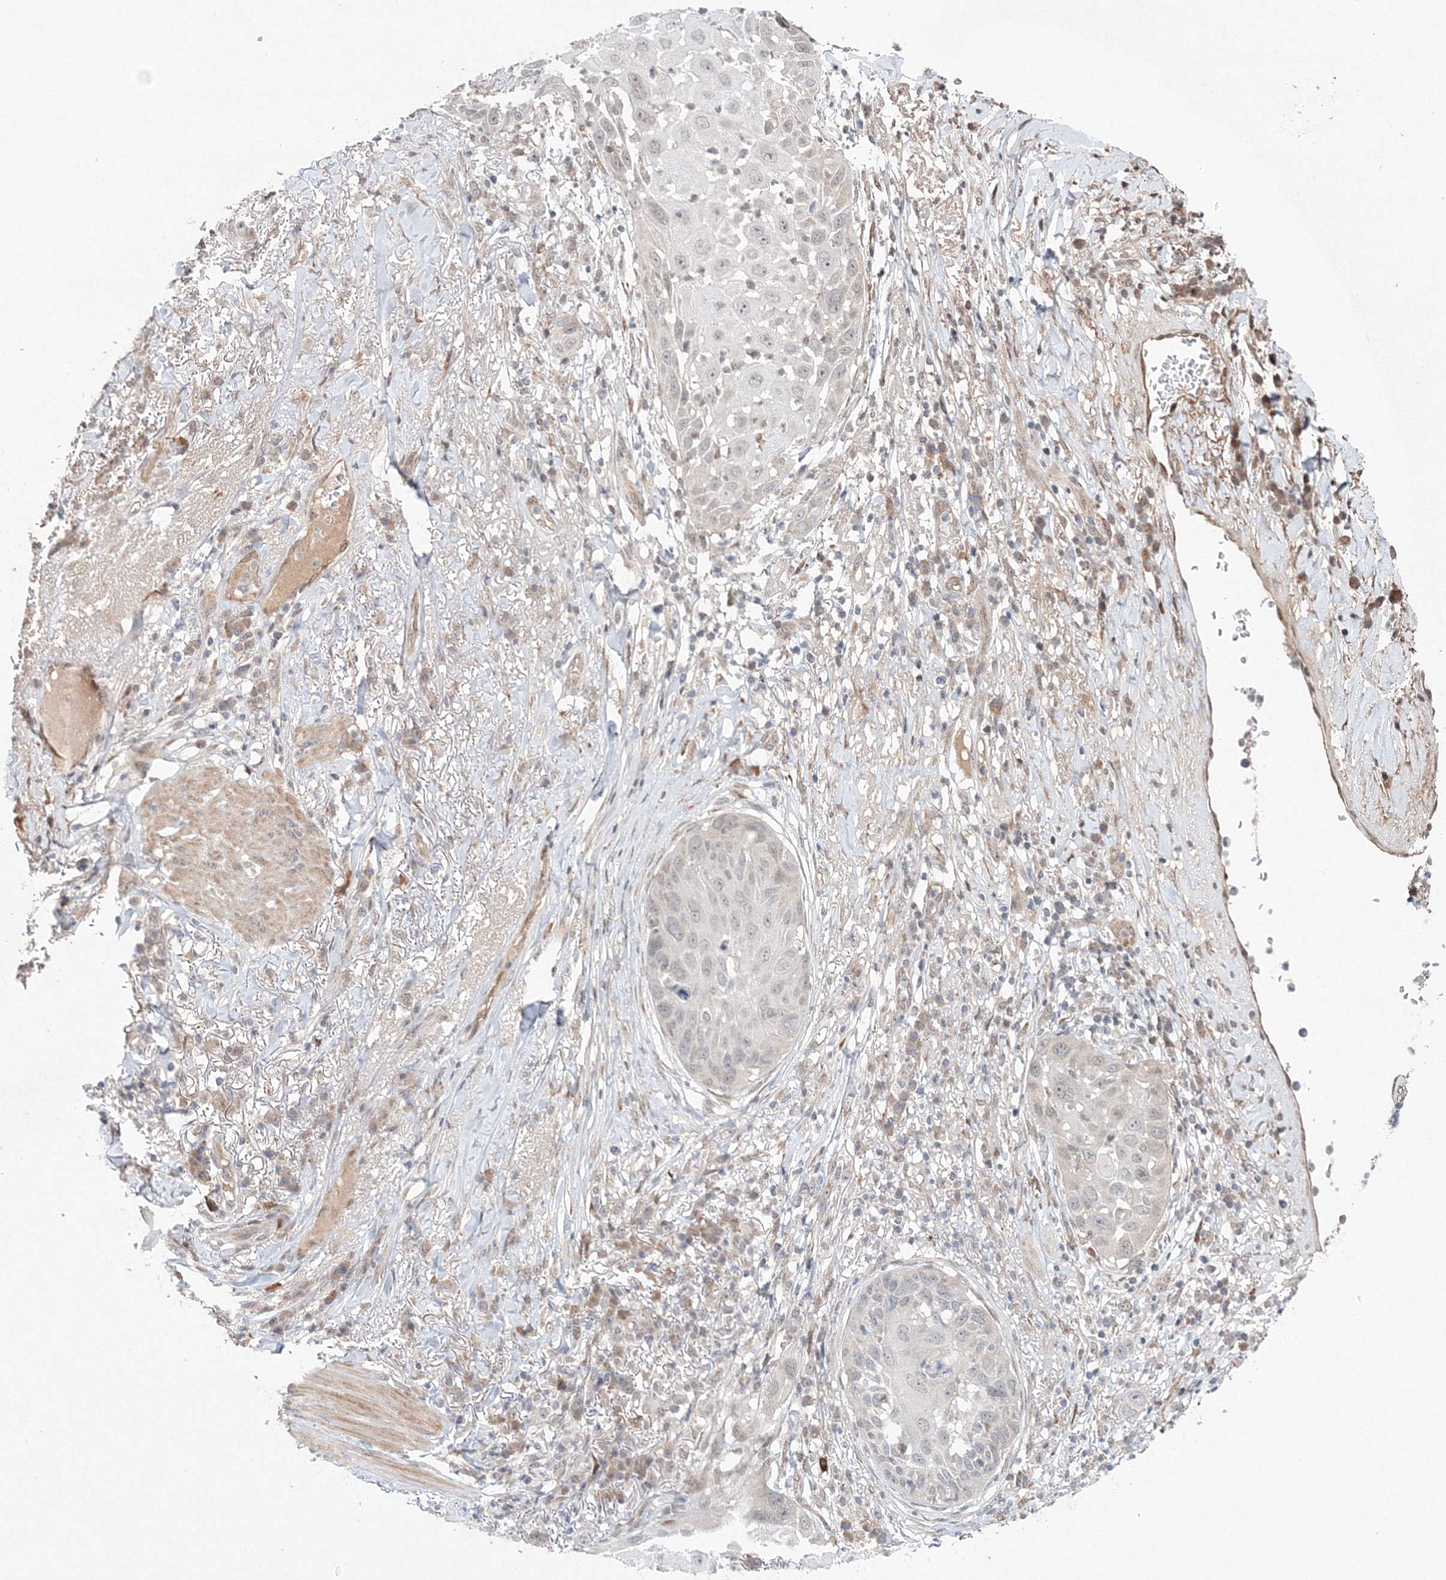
{"staining": {"intensity": "negative", "quantity": "none", "location": "none"}, "tissue": "skin cancer", "cell_type": "Tumor cells", "image_type": "cancer", "snomed": [{"axis": "morphology", "description": "Squamous cell carcinoma, NOS"}, {"axis": "topography", "description": "Skin"}], "caption": "Skin cancer (squamous cell carcinoma) was stained to show a protein in brown. There is no significant positivity in tumor cells.", "gene": "NOA1", "patient": {"sex": "female", "age": 44}}